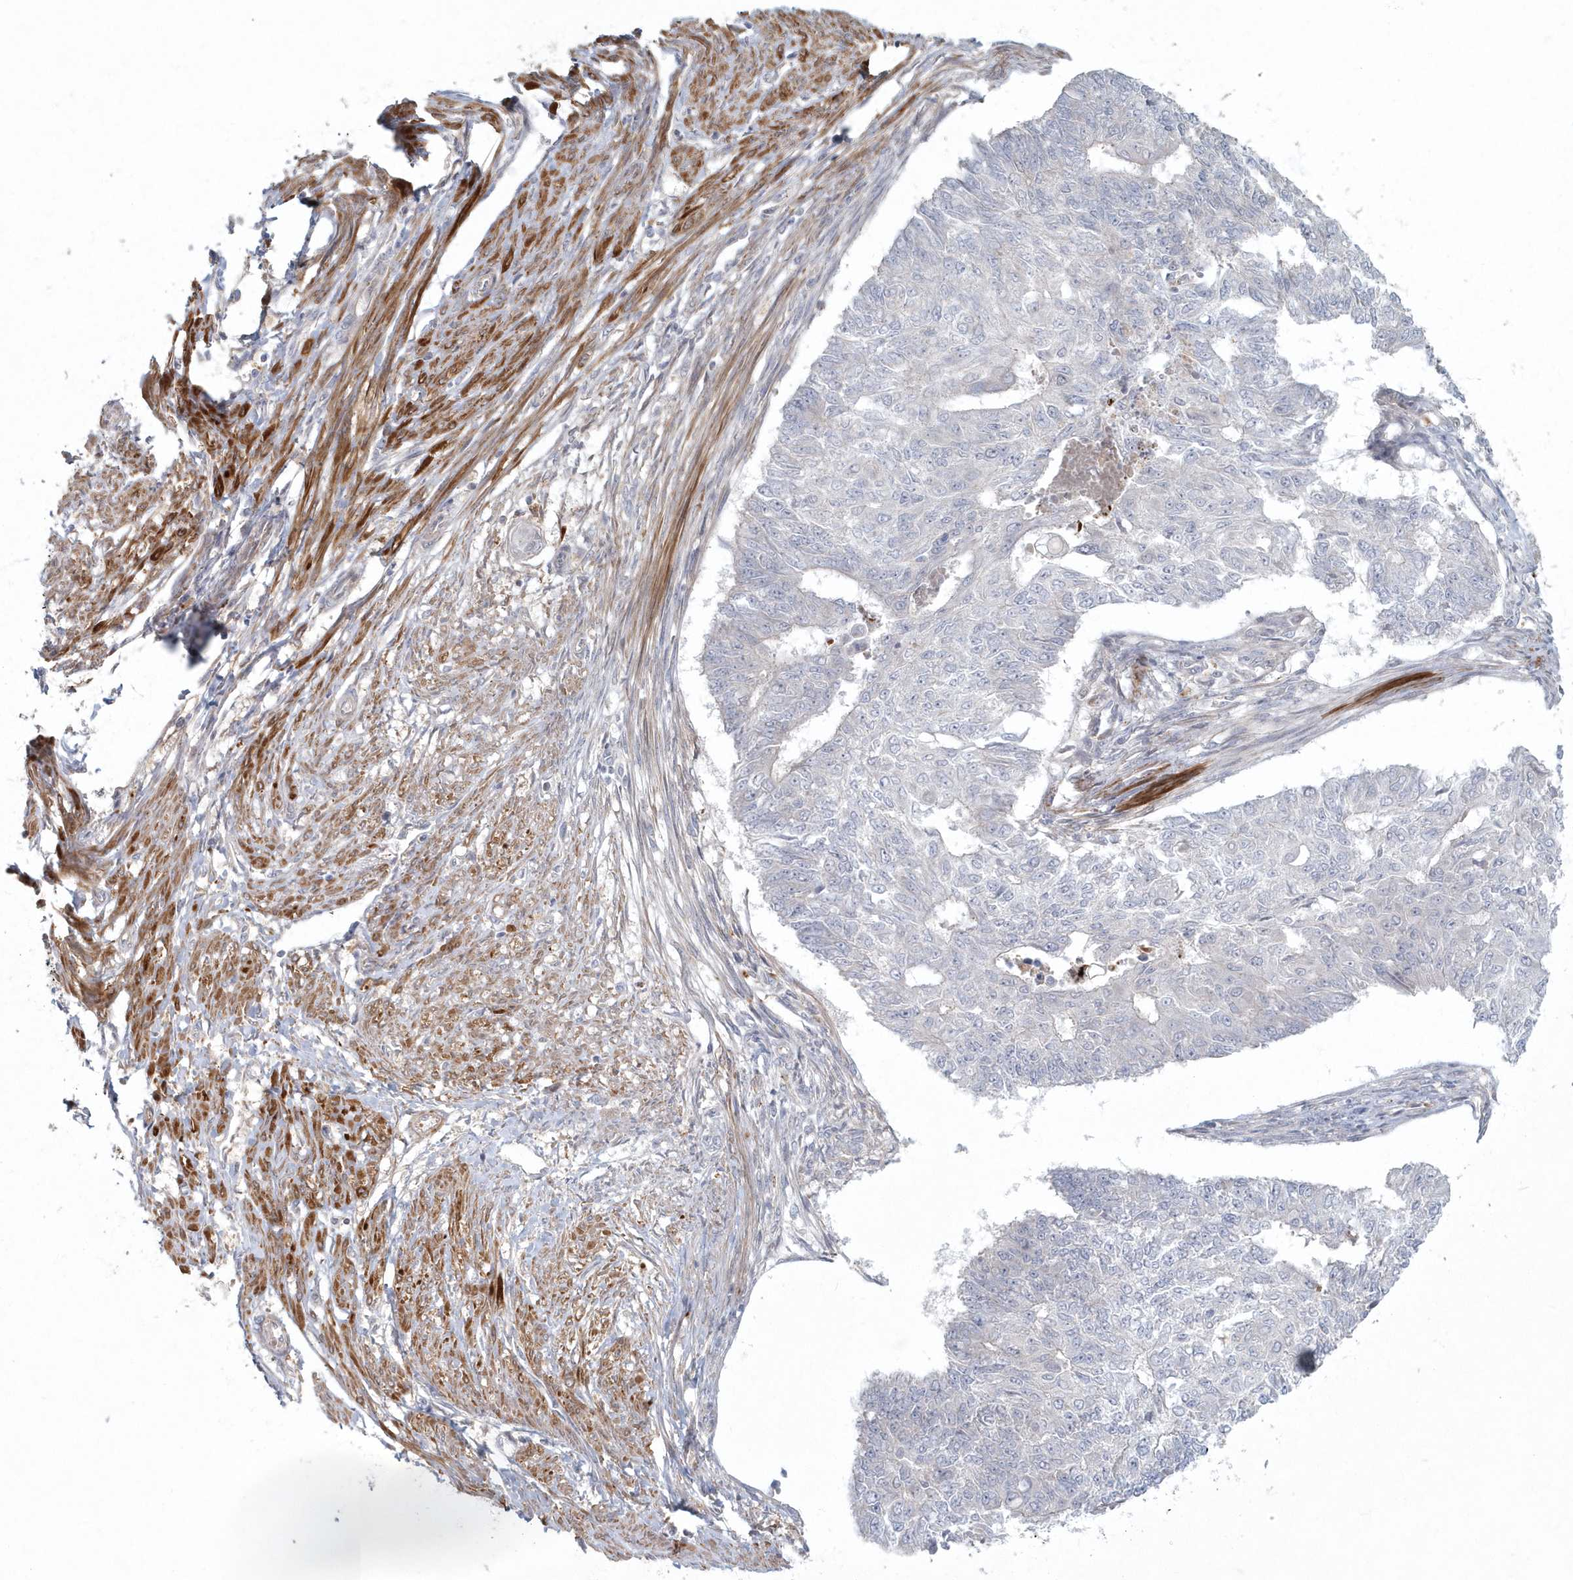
{"staining": {"intensity": "negative", "quantity": "none", "location": "none"}, "tissue": "endometrial cancer", "cell_type": "Tumor cells", "image_type": "cancer", "snomed": [{"axis": "morphology", "description": "Adenocarcinoma, NOS"}, {"axis": "topography", "description": "Endometrium"}], "caption": "The histopathology image displays no significant staining in tumor cells of endometrial cancer. (DAB immunohistochemistry with hematoxylin counter stain).", "gene": "ARHGEF38", "patient": {"sex": "female", "age": 32}}